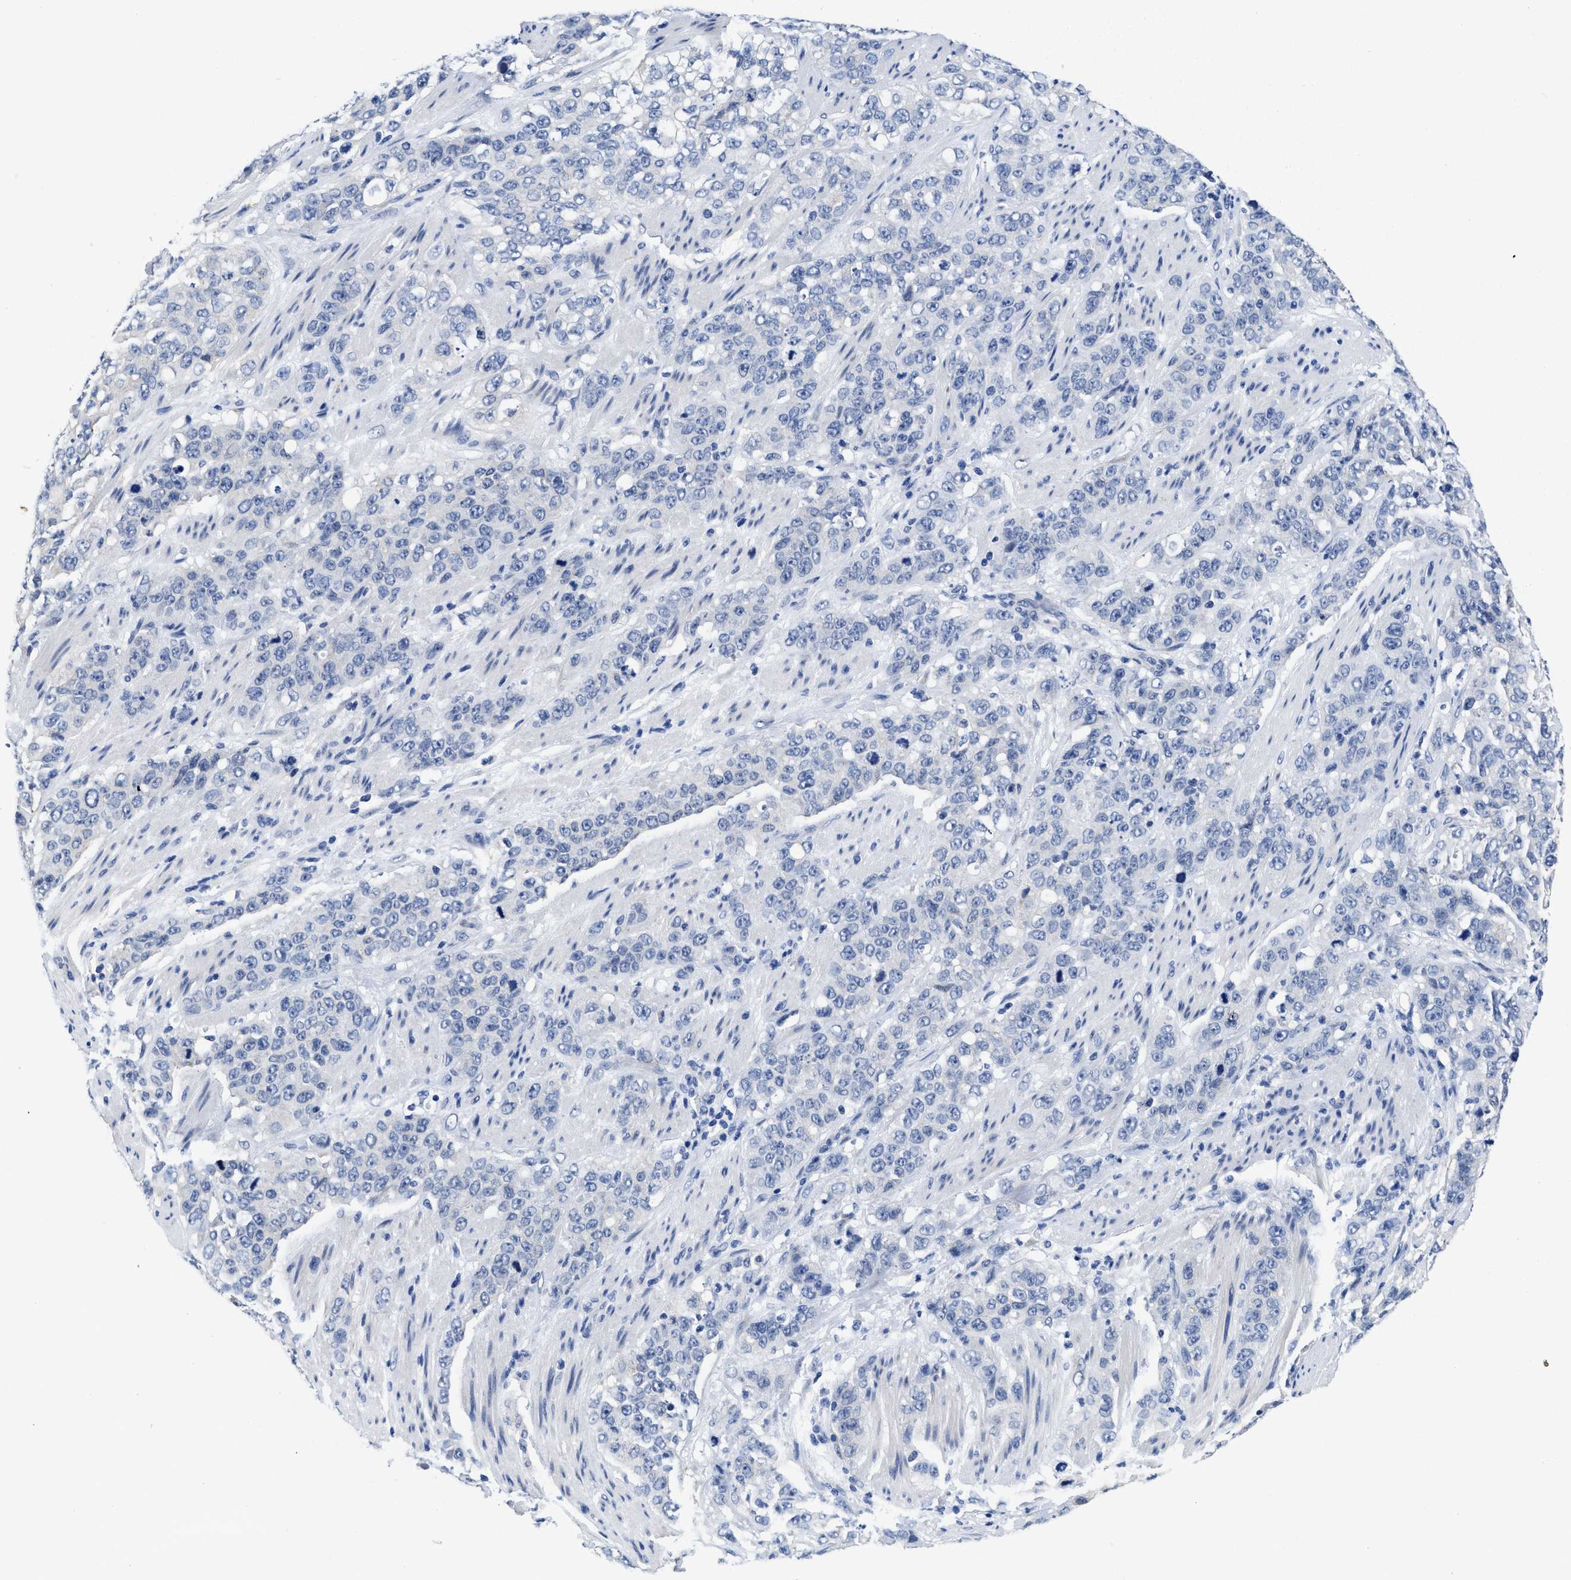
{"staining": {"intensity": "negative", "quantity": "none", "location": "none"}, "tissue": "stomach cancer", "cell_type": "Tumor cells", "image_type": "cancer", "snomed": [{"axis": "morphology", "description": "Adenocarcinoma, NOS"}, {"axis": "topography", "description": "Stomach"}], "caption": "High magnification brightfield microscopy of stomach cancer stained with DAB (3,3'-diaminobenzidine) (brown) and counterstained with hematoxylin (blue): tumor cells show no significant expression.", "gene": "HOOK1", "patient": {"sex": "male", "age": 48}}